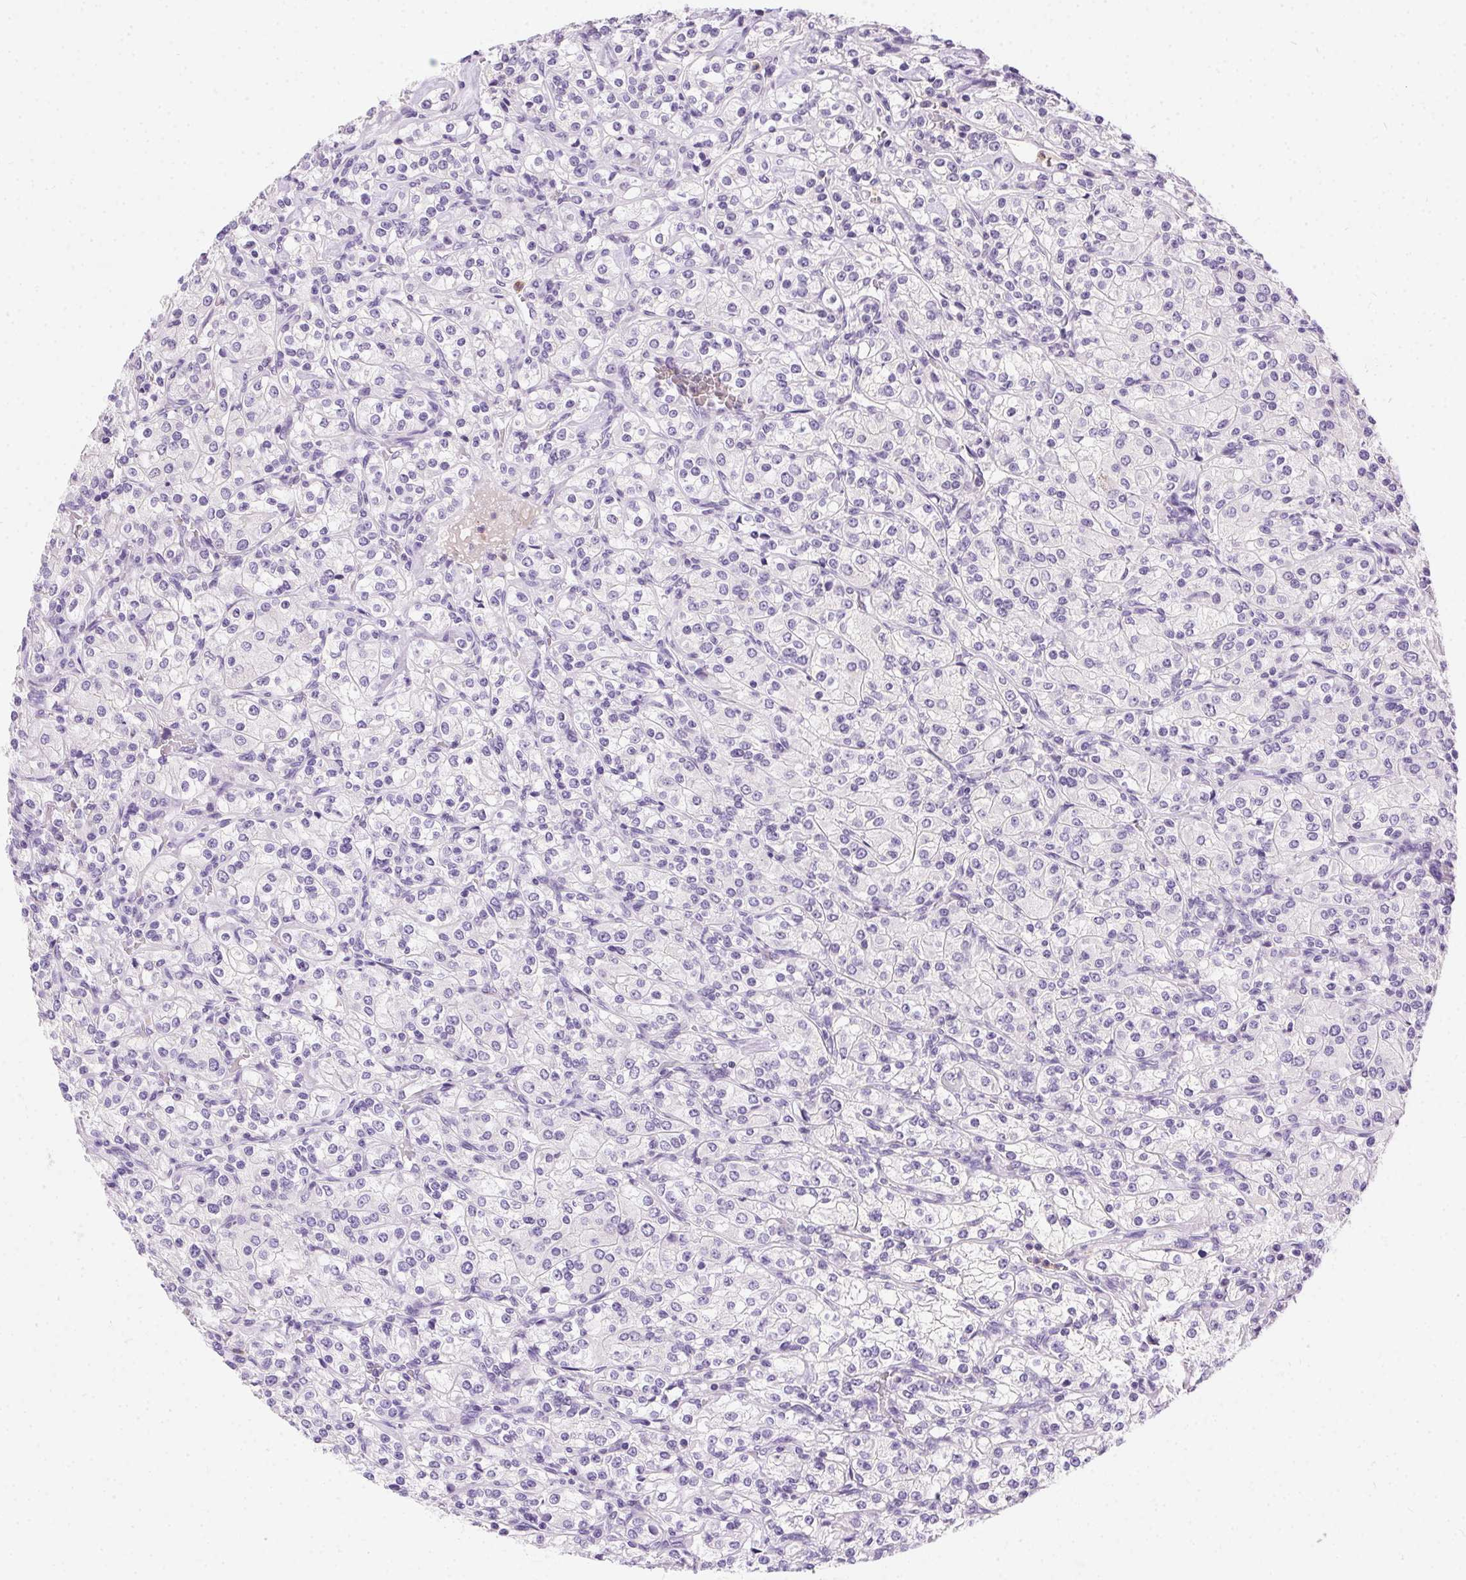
{"staining": {"intensity": "negative", "quantity": "none", "location": "none"}, "tissue": "renal cancer", "cell_type": "Tumor cells", "image_type": "cancer", "snomed": [{"axis": "morphology", "description": "Adenocarcinoma, NOS"}, {"axis": "topography", "description": "Kidney"}], "caption": "Tumor cells show no significant expression in adenocarcinoma (renal).", "gene": "SSTR4", "patient": {"sex": "male", "age": 77}}